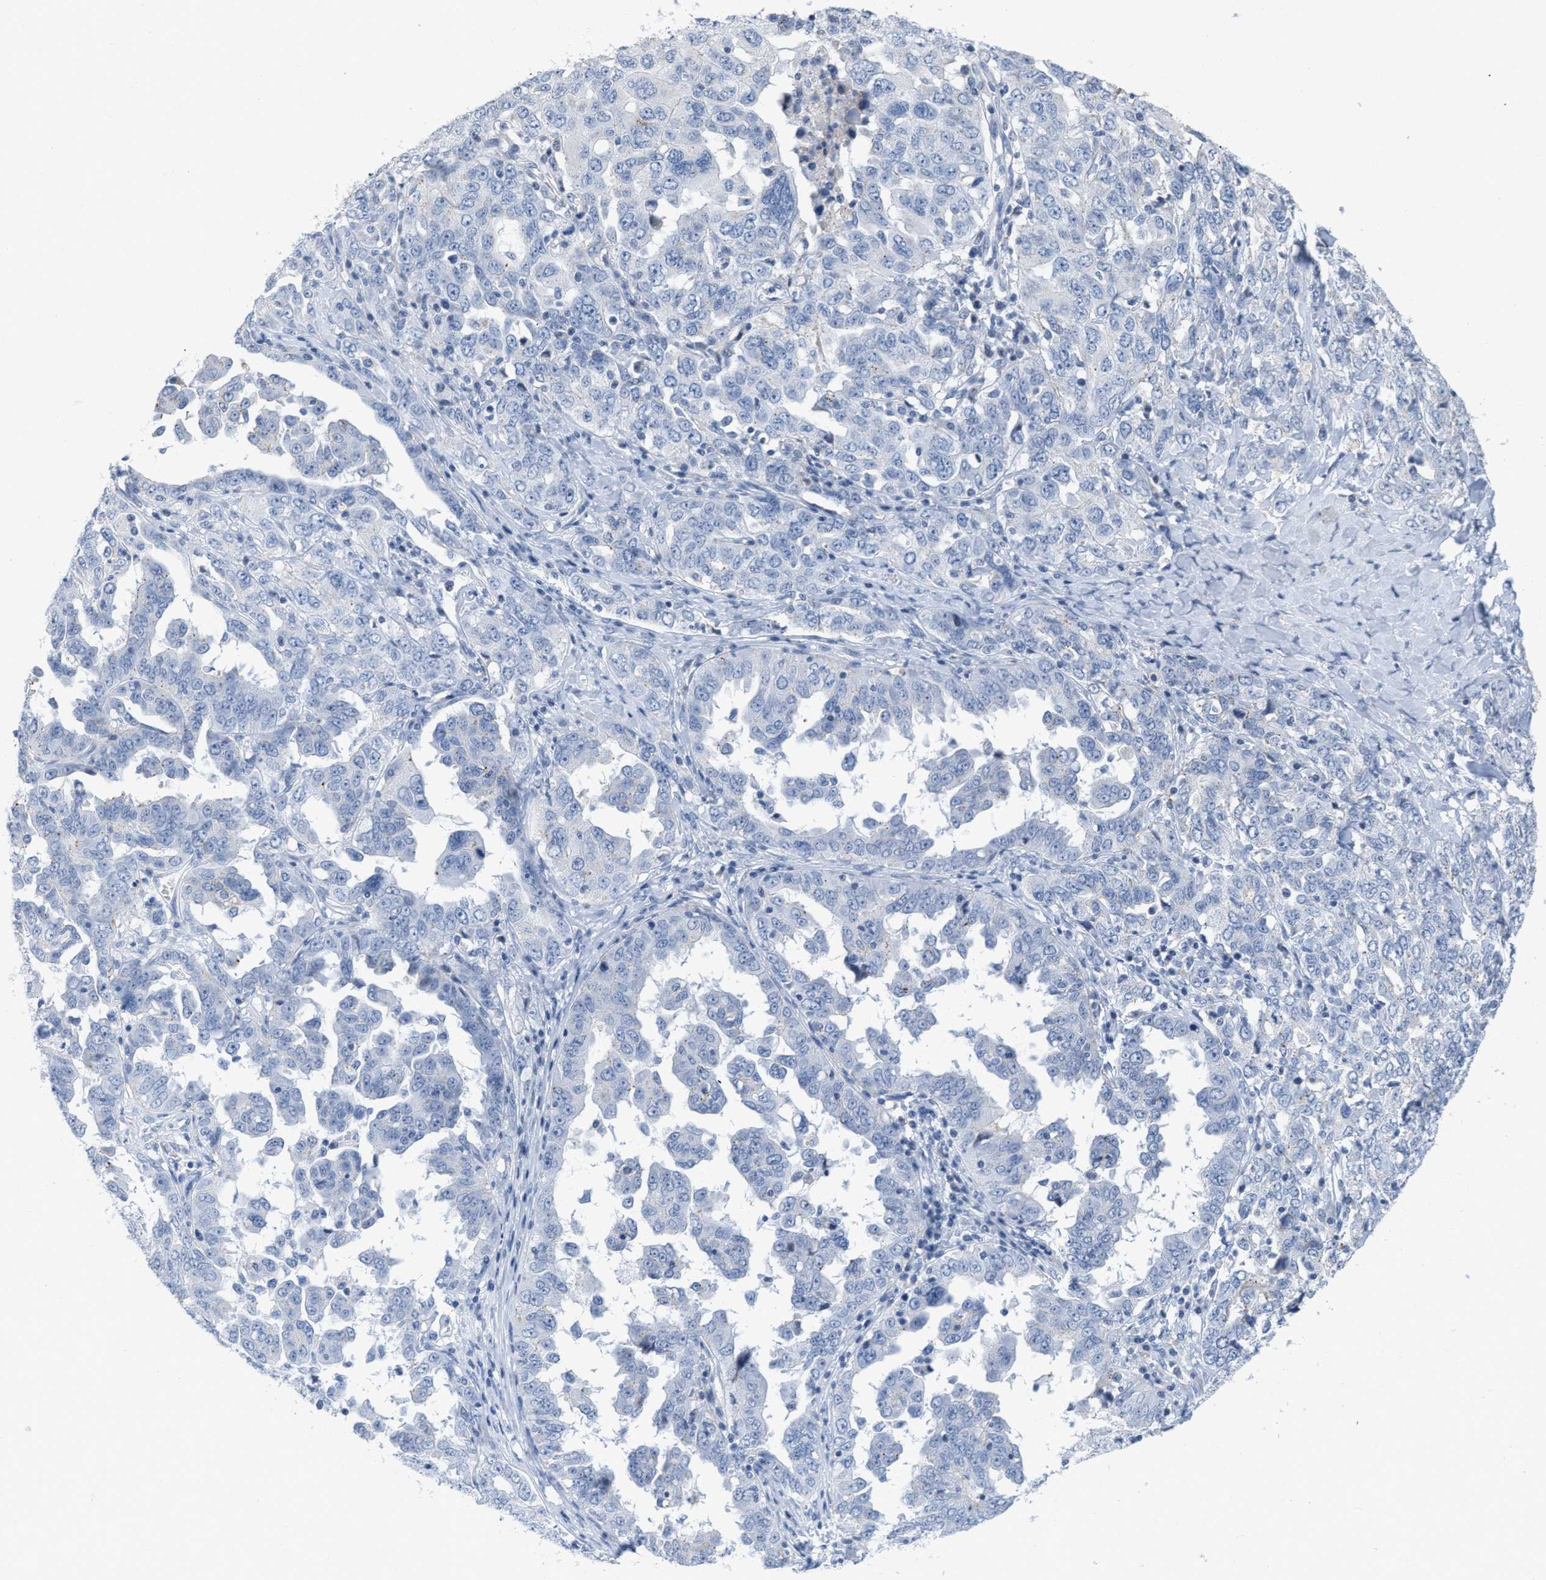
{"staining": {"intensity": "negative", "quantity": "none", "location": "none"}, "tissue": "ovarian cancer", "cell_type": "Tumor cells", "image_type": "cancer", "snomed": [{"axis": "morphology", "description": "Carcinoma, endometroid"}, {"axis": "topography", "description": "Ovary"}], "caption": "Image shows no protein staining in tumor cells of ovarian cancer tissue.", "gene": "CRYM", "patient": {"sex": "female", "age": 62}}